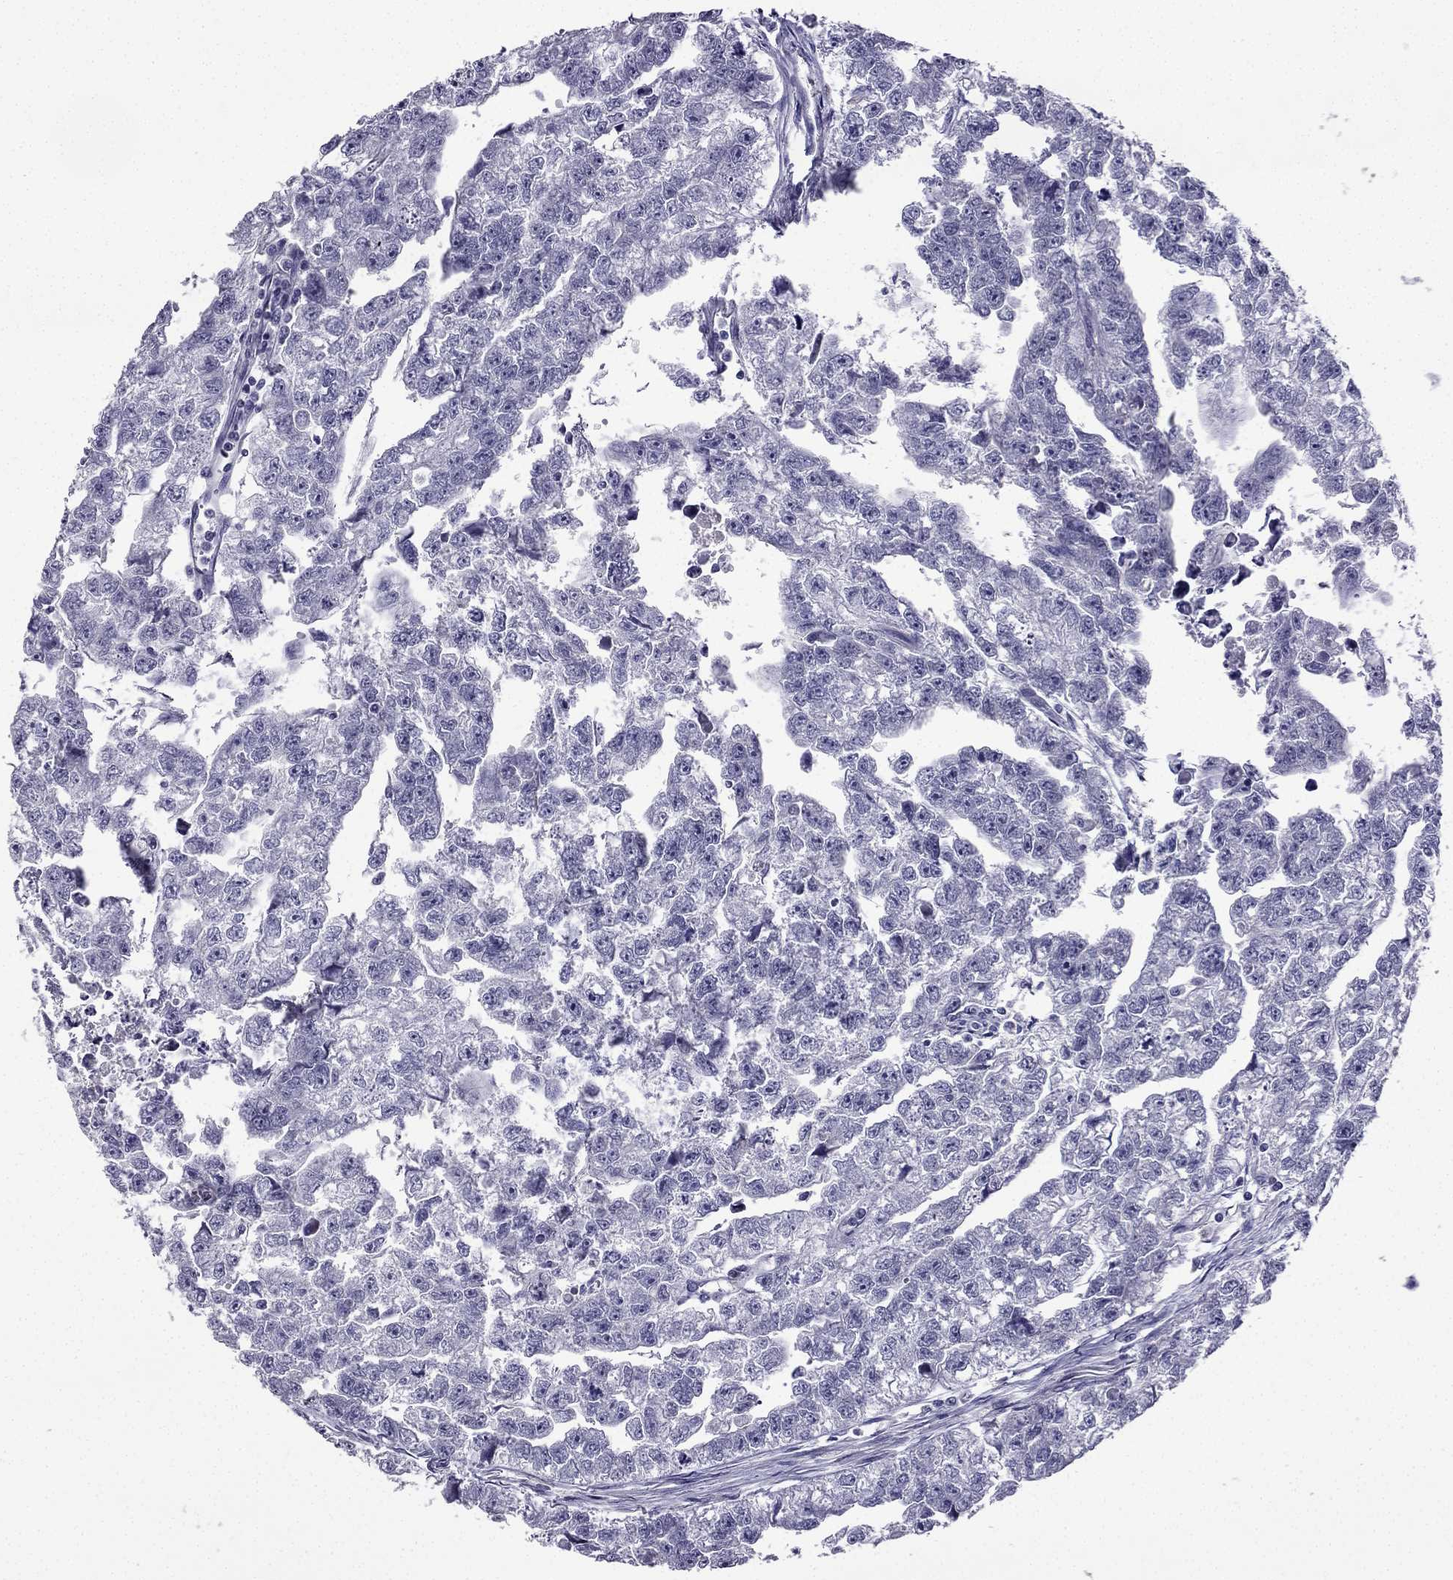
{"staining": {"intensity": "negative", "quantity": "none", "location": "none"}, "tissue": "testis cancer", "cell_type": "Tumor cells", "image_type": "cancer", "snomed": [{"axis": "morphology", "description": "Carcinoma, Embryonal, NOS"}, {"axis": "morphology", "description": "Teratoma, malignant, NOS"}, {"axis": "topography", "description": "Testis"}], "caption": "This image is of testis embryonal carcinoma stained with IHC to label a protein in brown with the nuclei are counter-stained blue. There is no positivity in tumor cells.", "gene": "UHRF1", "patient": {"sex": "male", "age": 44}}